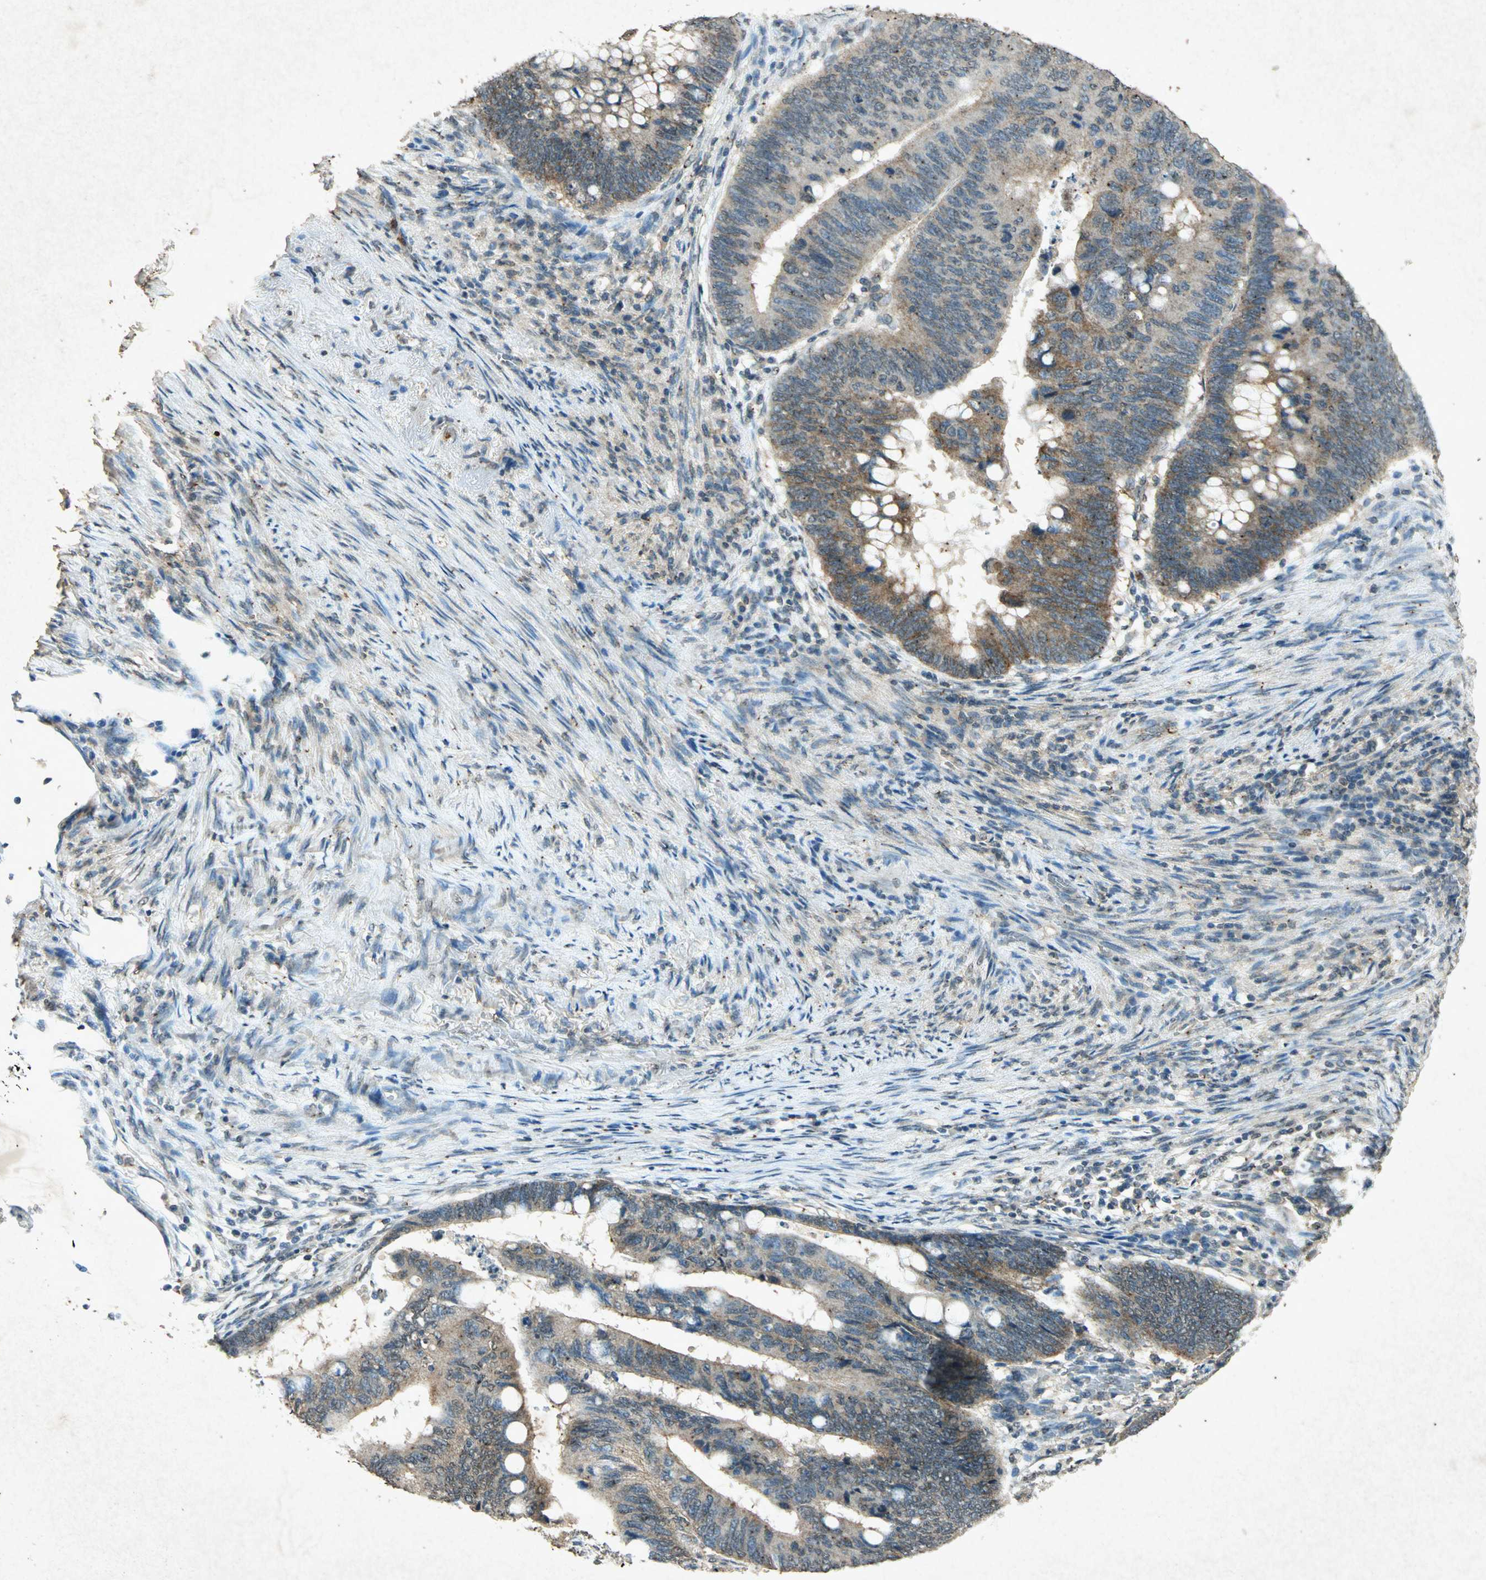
{"staining": {"intensity": "moderate", "quantity": "25%-75%", "location": "cytoplasmic/membranous"}, "tissue": "colorectal cancer", "cell_type": "Tumor cells", "image_type": "cancer", "snomed": [{"axis": "morphology", "description": "Normal tissue, NOS"}, {"axis": "morphology", "description": "Adenocarcinoma, NOS"}, {"axis": "topography", "description": "Rectum"}, {"axis": "topography", "description": "Peripheral nerve tissue"}], "caption": "Immunohistochemistry (IHC) micrograph of neoplastic tissue: human colorectal cancer stained using immunohistochemistry (IHC) reveals medium levels of moderate protein expression localized specifically in the cytoplasmic/membranous of tumor cells, appearing as a cytoplasmic/membranous brown color.", "gene": "PSEN1", "patient": {"sex": "male", "age": 92}}